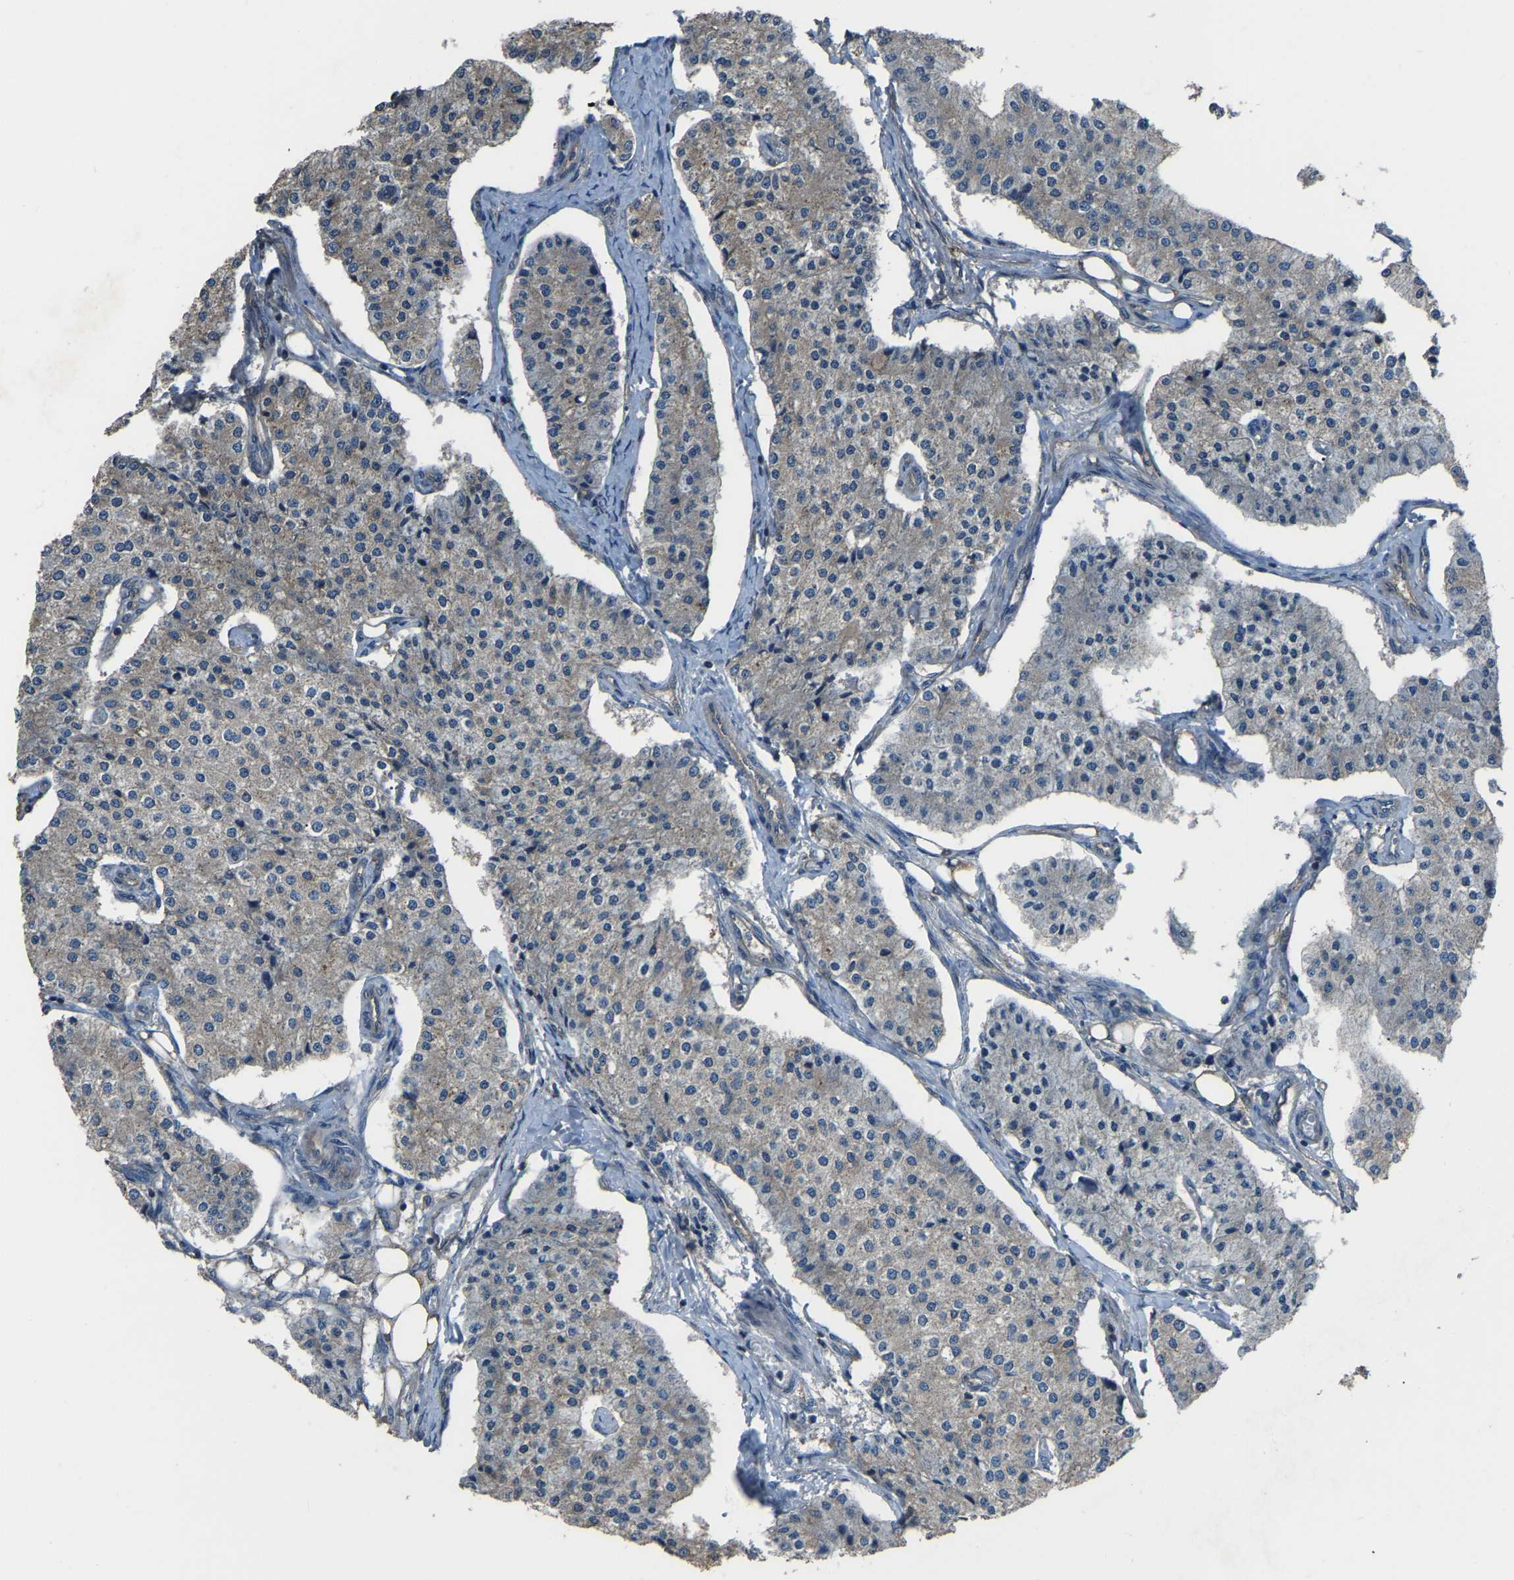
{"staining": {"intensity": "weak", "quantity": "<25%", "location": "cytoplasmic/membranous"}, "tissue": "carcinoid", "cell_type": "Tumor cells", "image_type": "cancer", "snomed": [{"axis": "morphology", "description": "Carcinoid, malignant, NOS"}, {"axis": "topography", "description": "Colon"}], "caption": "A histopathology image of carcinoid stained for a protein reveals no brown staining in tumor cells. (IHC, brightfield microscopy, high magnification).", "gene": "SLC4A2", "patient": {"sex": "female", "age": 52}}